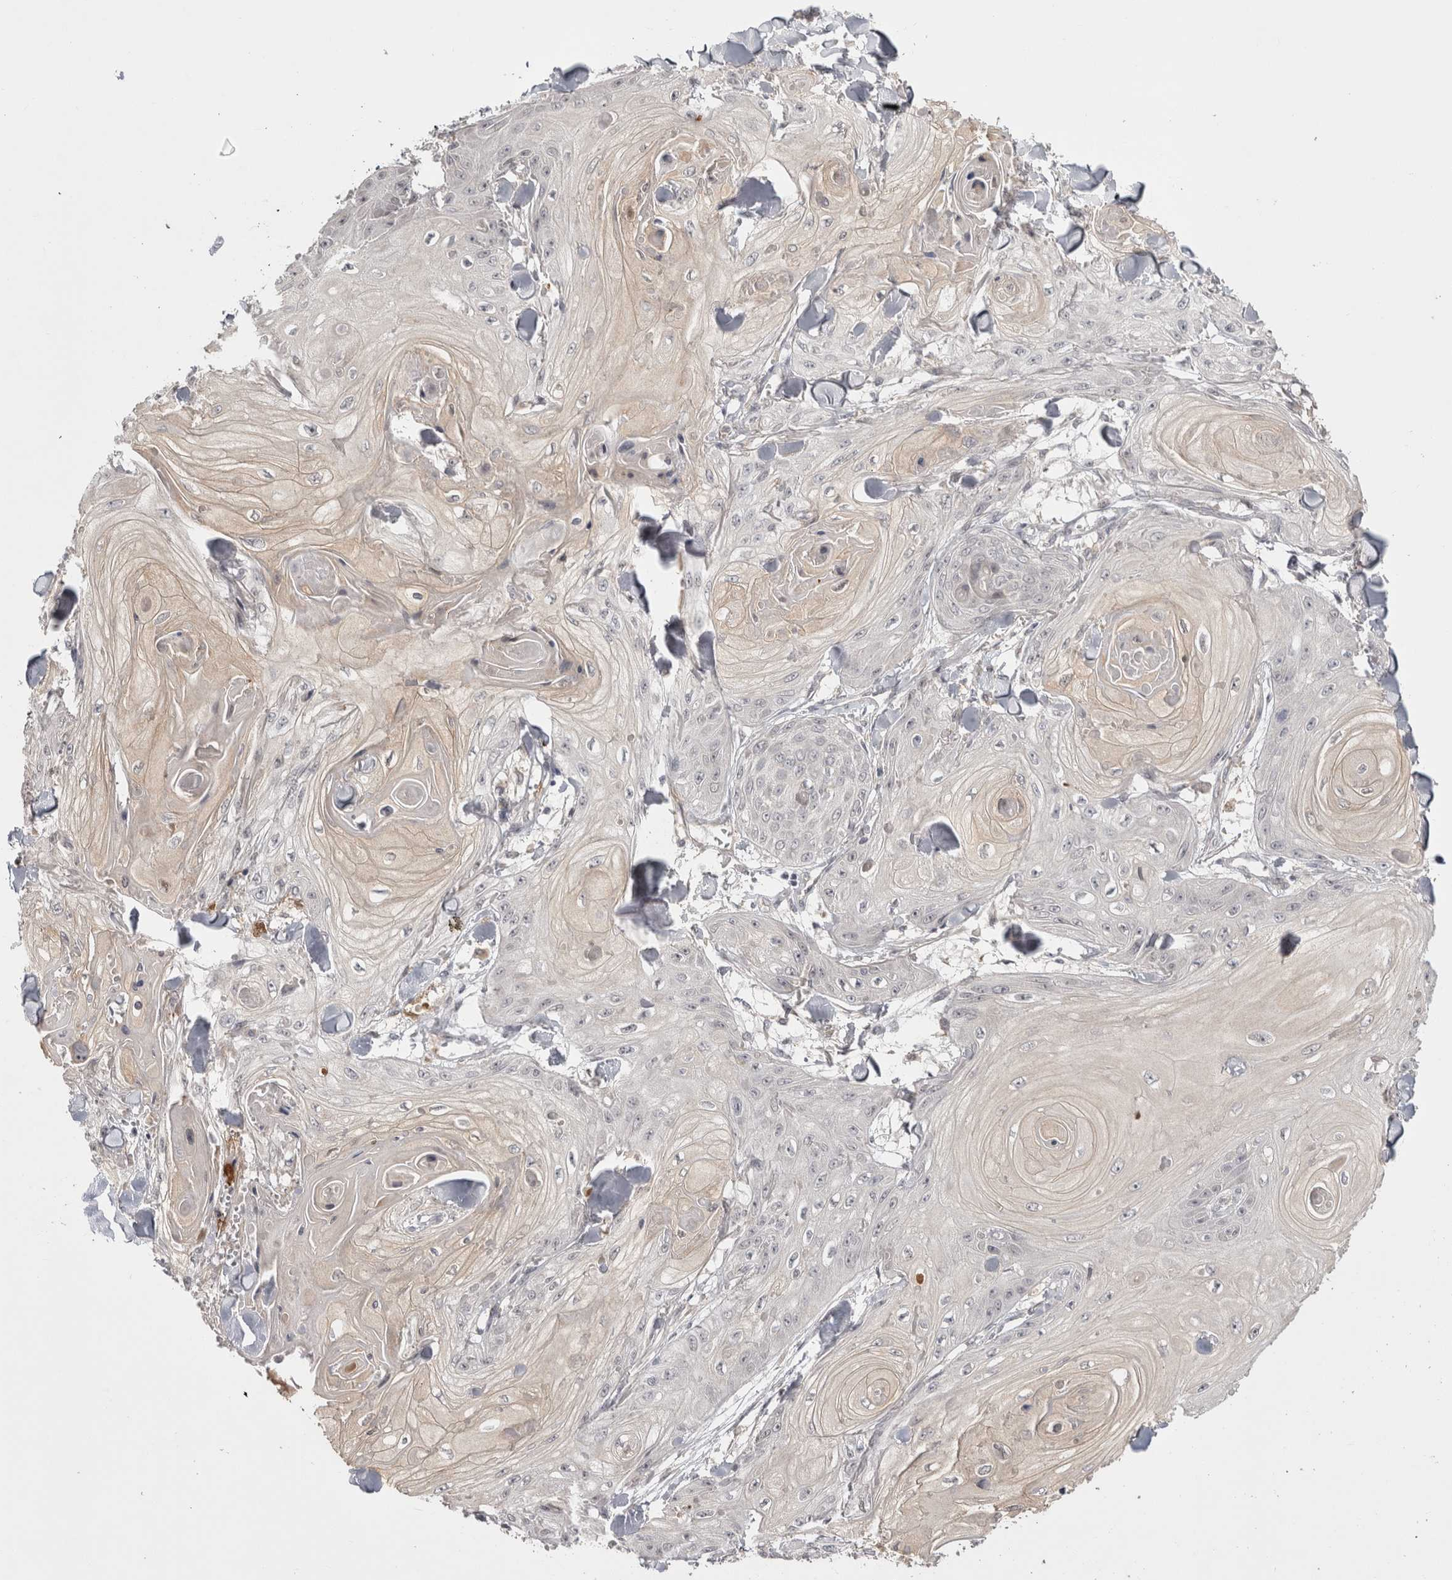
{"staining": {"intensity": "weak", "quantity": "<25%", "location": "cytoplasmic/membranous"}, "tissue": "skin cancer", "cell_type": "Tumor cells", "image_type": "cancer", "snomed": [{"axis": "morphology", "description": "Squamous cell carcinoma, NOS"}, {"axis": "topography", "description": "Skin"}], "caption": "Immunohistochemistry photomicrograph of neoplastic tissue: skin cancer (squamous cell carcinoma) stained with DAB (3,3'-diaminobenzidine) reveals no significant protein expression in tumor cells.", "gene": "ZNF318", "patient": {"sex": "male", "age": 74}}